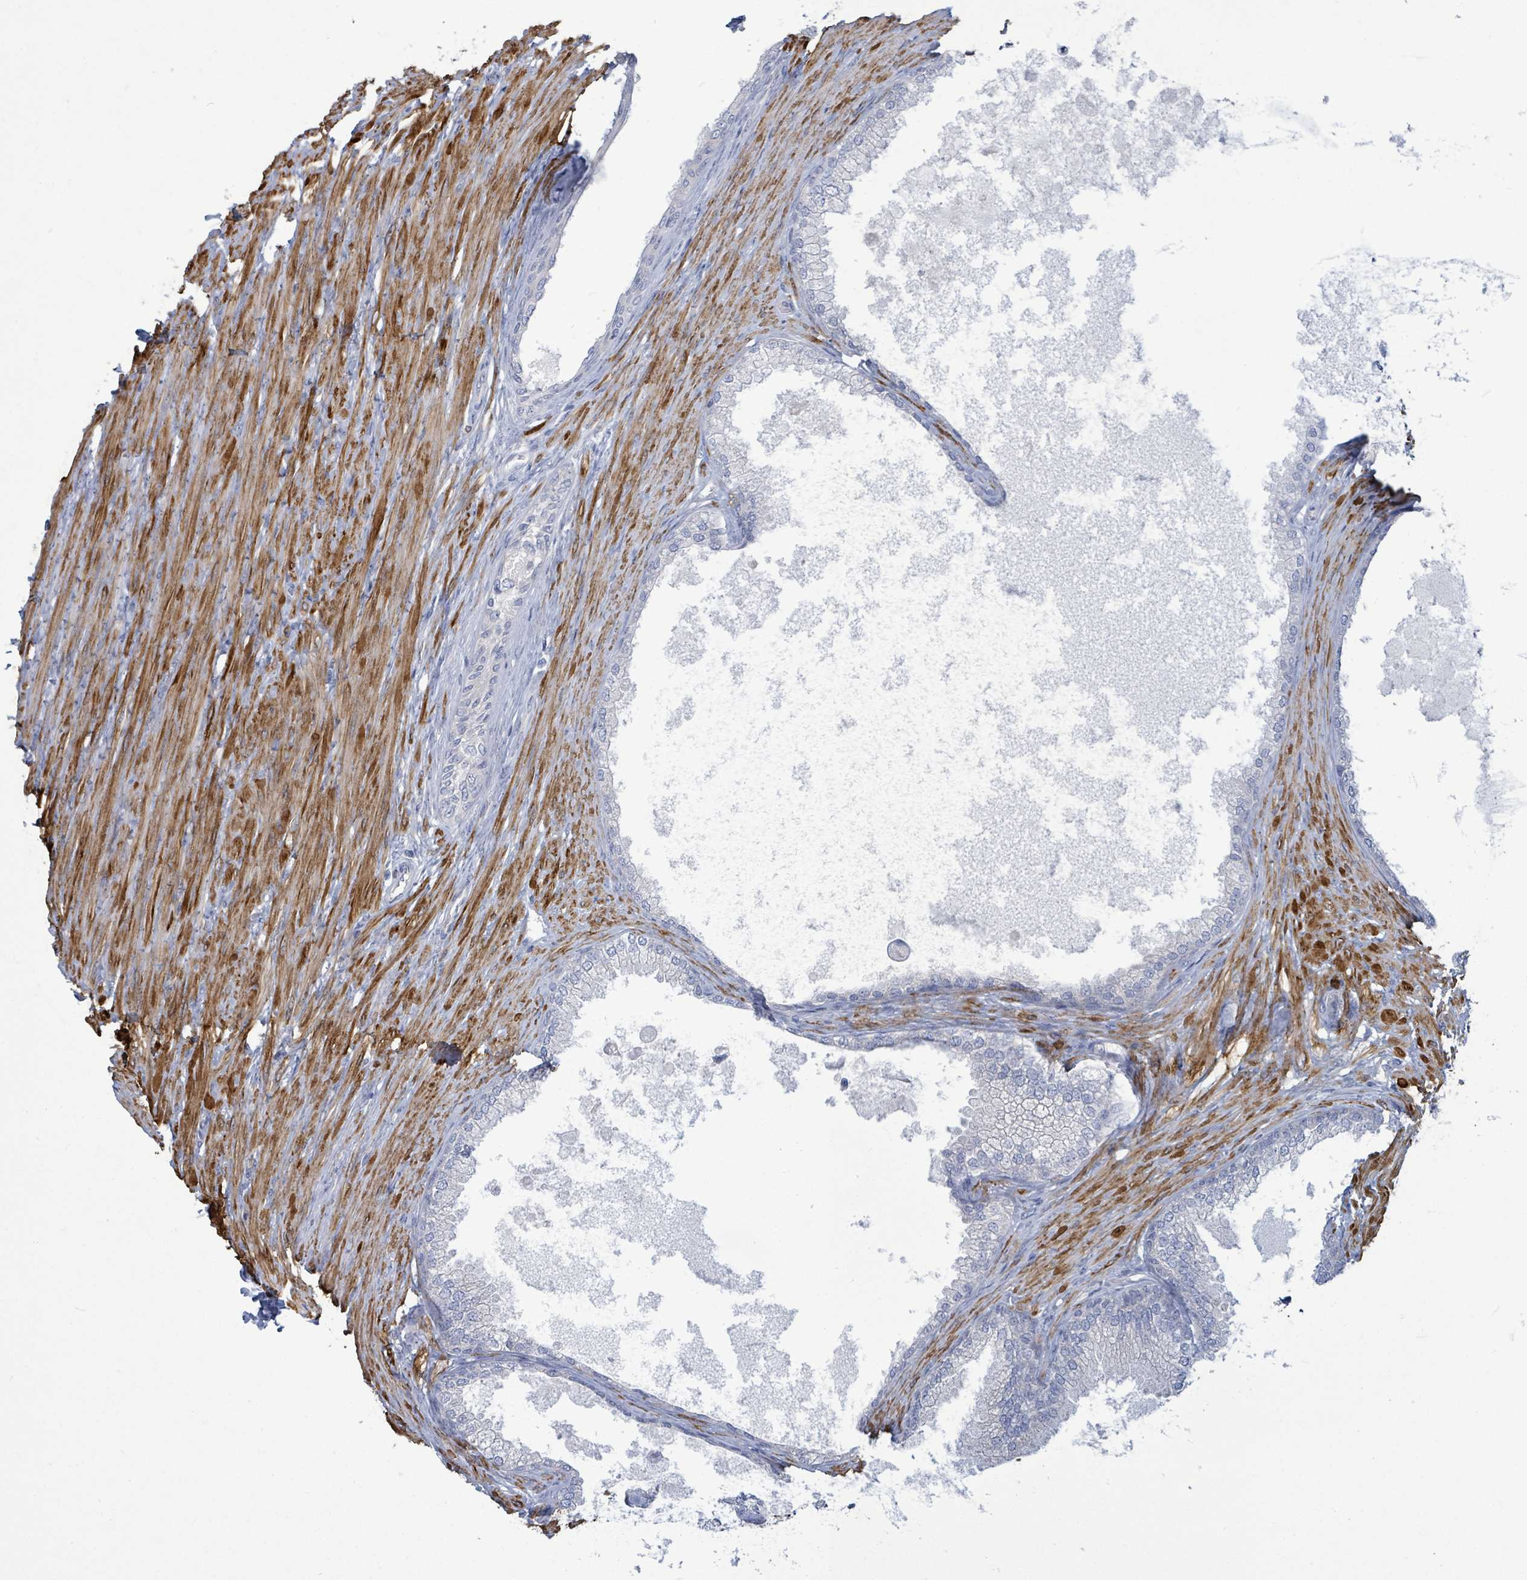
{"staining": {"intensity": "negative", "quantity": "none", "location": "none"}, "tissue": "prostate", "cell_type": "Glandular cells", "image_type": "normal", "snomed": [{"axis": "morphology", "description": "Normal tissue, NOS"}, {"axis": "topography", "description": "Prostate"}], "caption": "An immunohistochemistry histopathology image of normal prostate is shown. There is no staining in glandular cells of prostate. Nuclei are stained in blue.", "gene": "SIRPB1", "patient": {"sex": "male", "age": 76}}